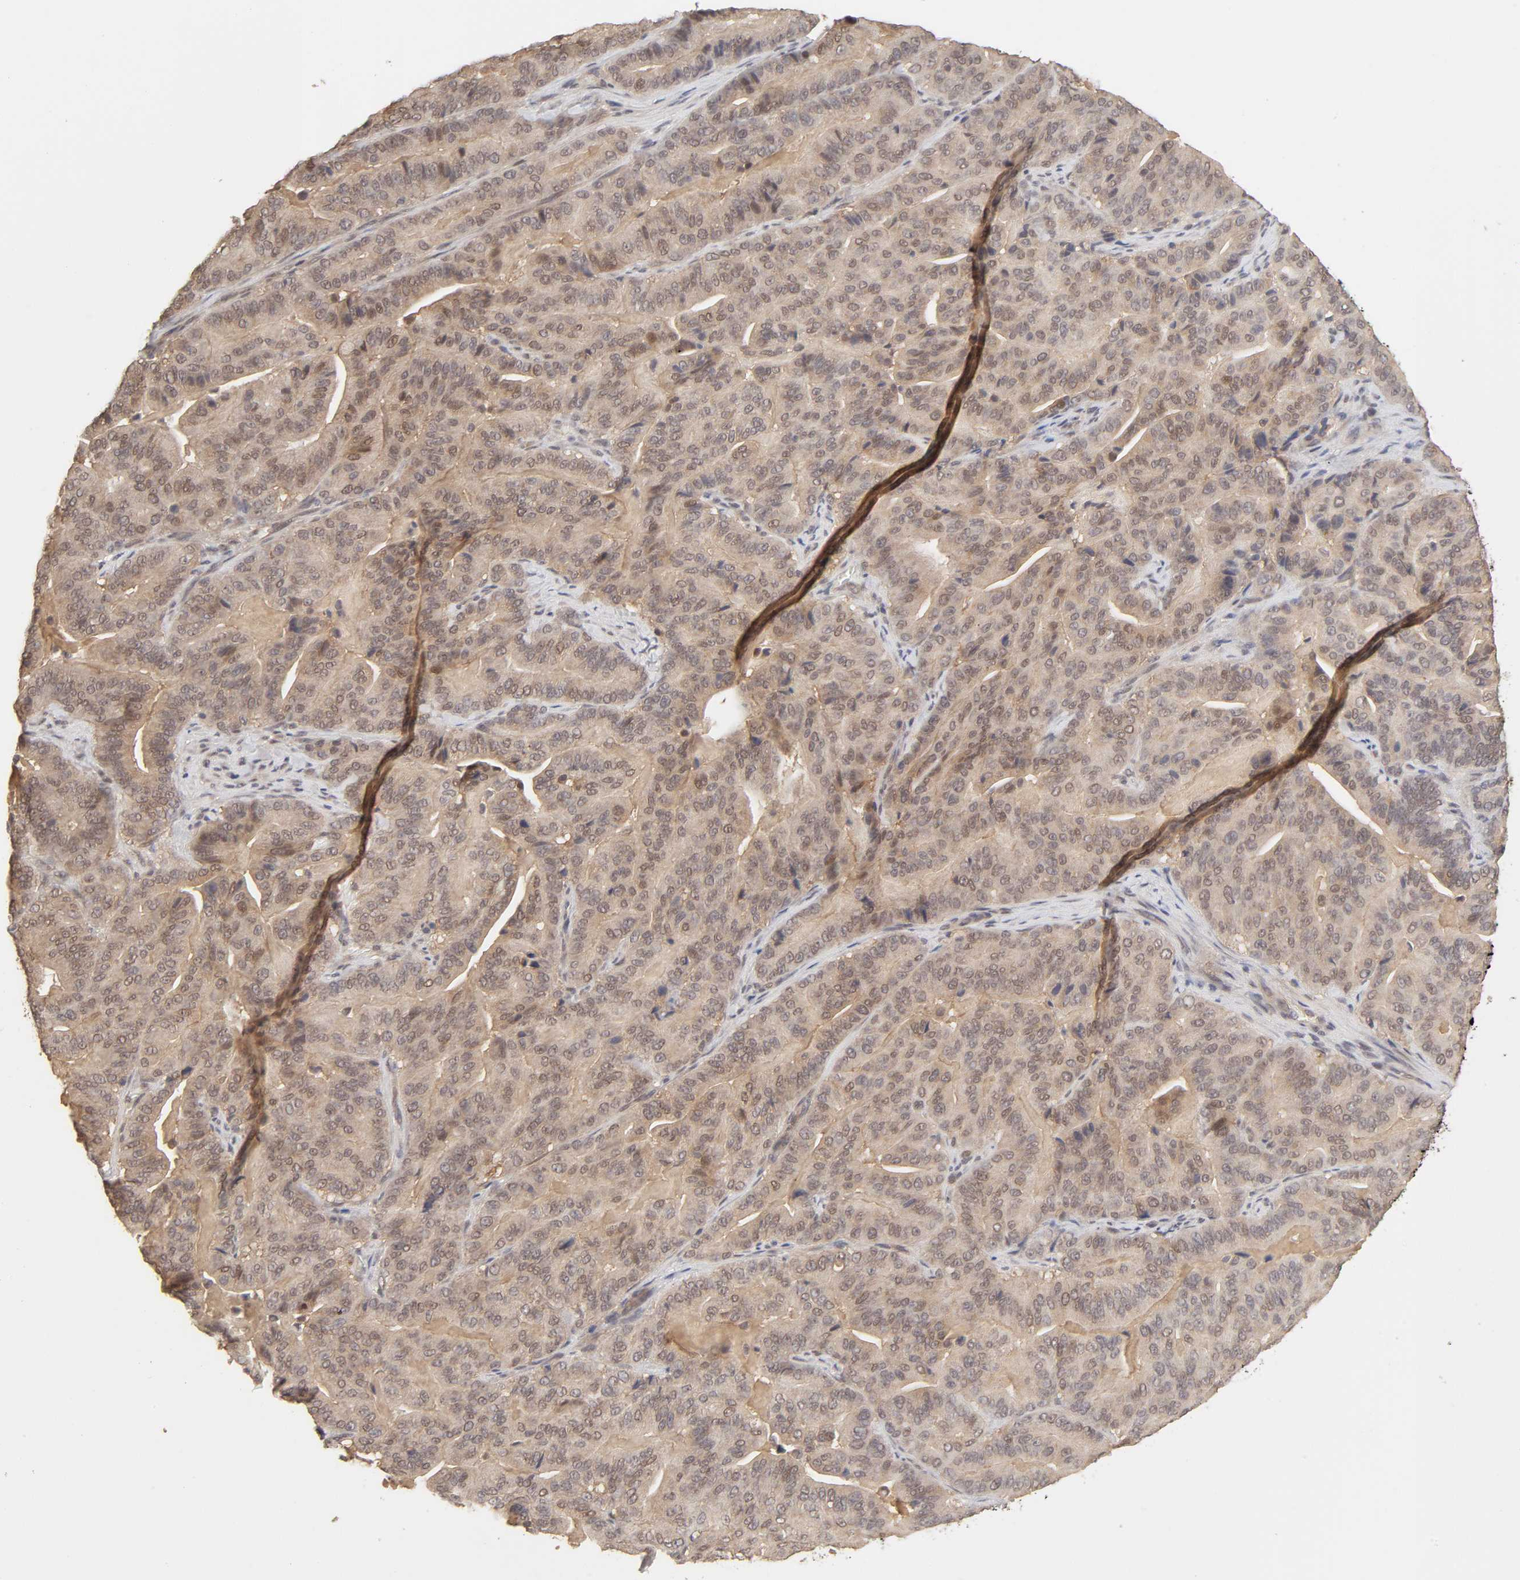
{"staining": {"intensity": "moderate", "quantity": ">75%", "location": "cytoplasmic/membranous"}, "tissue": "pancreatic cancer", "cell_type": "Tumor cells", "image_type": "cancer", "snomed": [{"axis": "morphology", "description": "Adenocarcinoma, NOS"}, {"axis": "topography", "description": "Pancreas"}], "caption": "This is an image of IHC staining of pancreatic adenocarcinoma, which shows moderate expression in the cytoplasmic/membranous of tumor cells.", "gene": "MAPK1", "patient": {"sex": "male", "age": 63}}